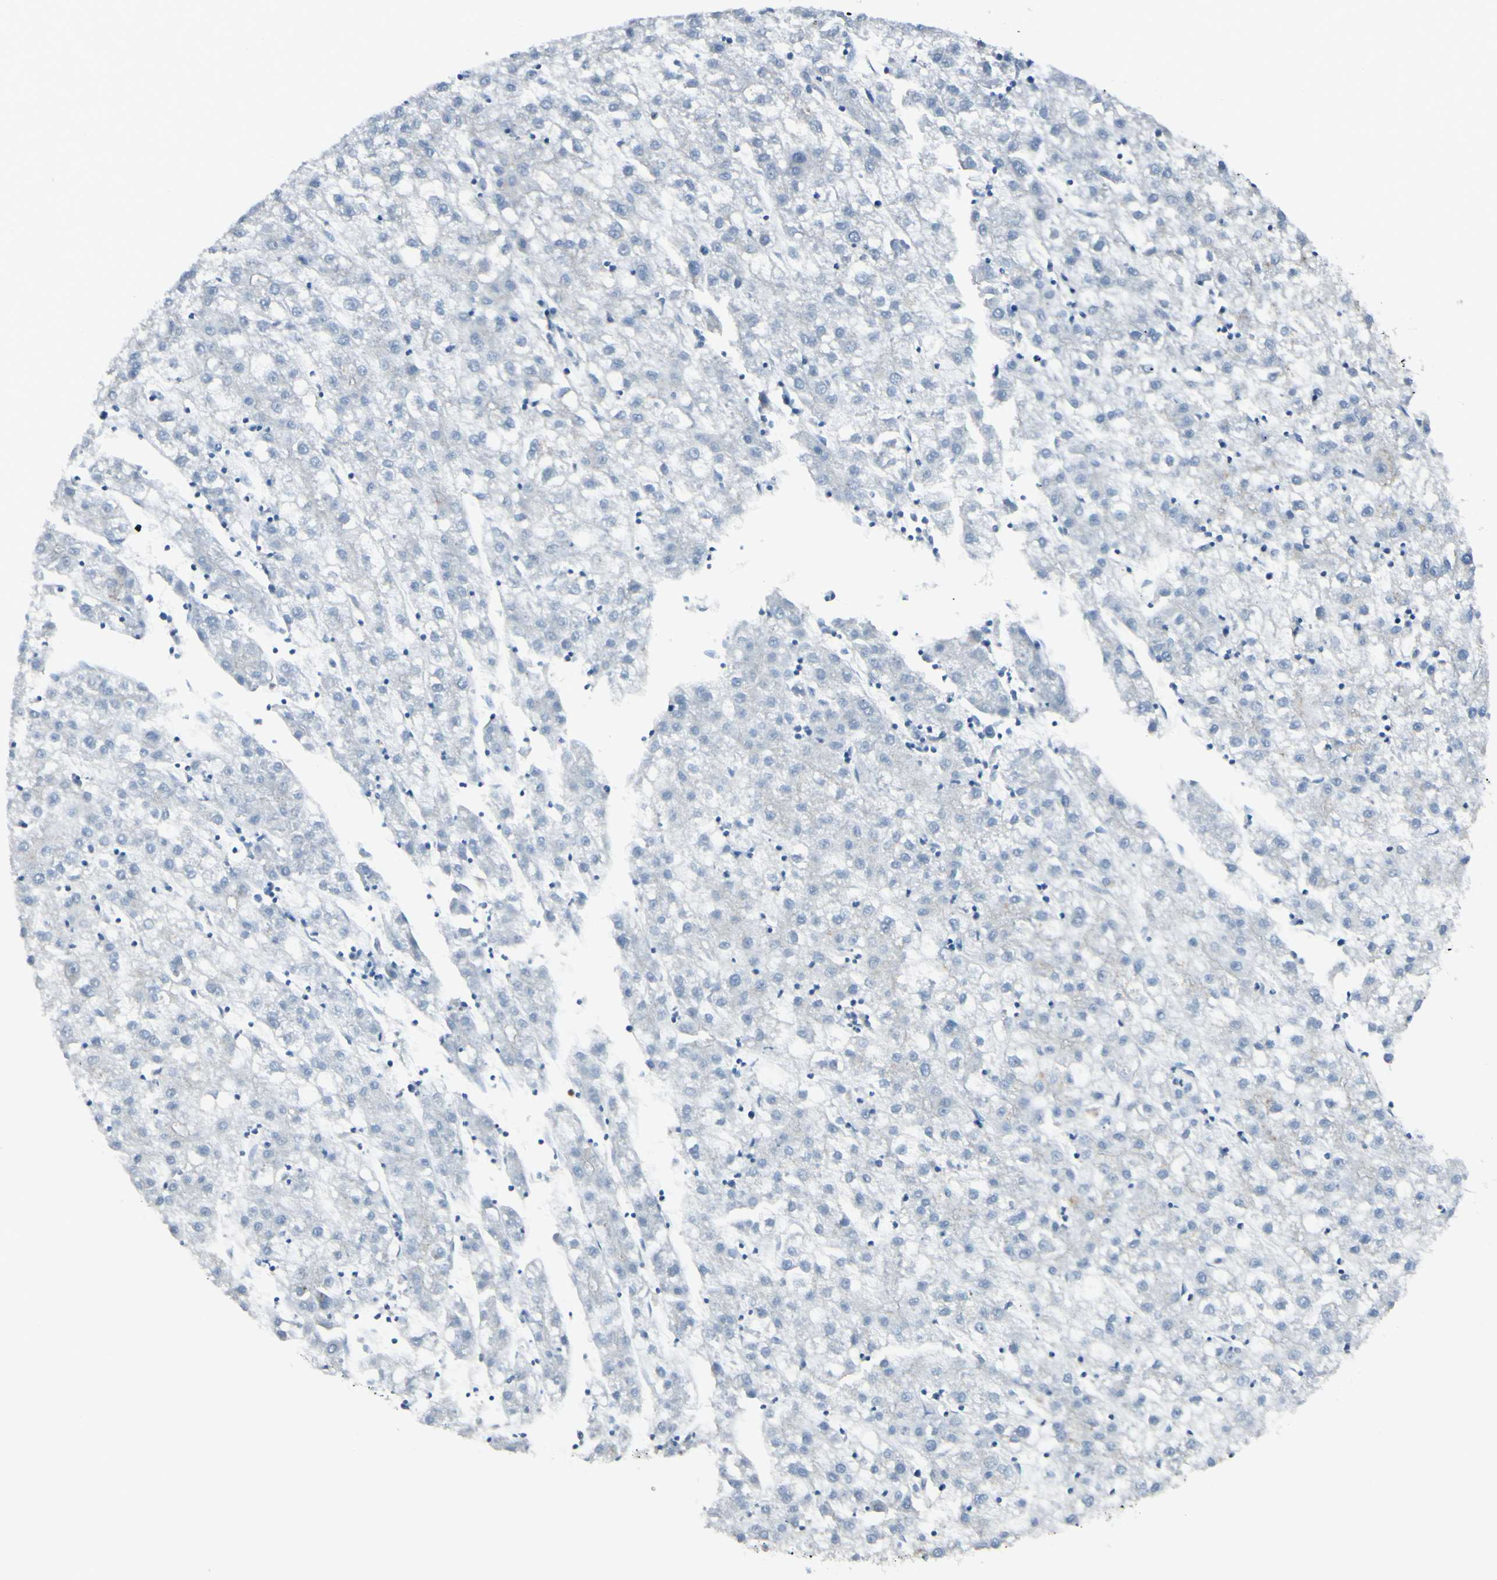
{"staining": {"intensity": "negative", "quantity": "none", "location": "none"}, "tissue": "liver cancer", "cell_type": "Tumor cells", "image_type": "cancer", "snomed": [{"axis": "morphology", "description": "Carcinoma, Hepatocellular, NOS"}, {"axis": "topography", "description": "Liver"}], "caption": "There is no significant staining in tumor cells of liver hepatocellular carcinoma.", "gene": "ZNF557", "patient": {"sex": "male", "age": 72}}